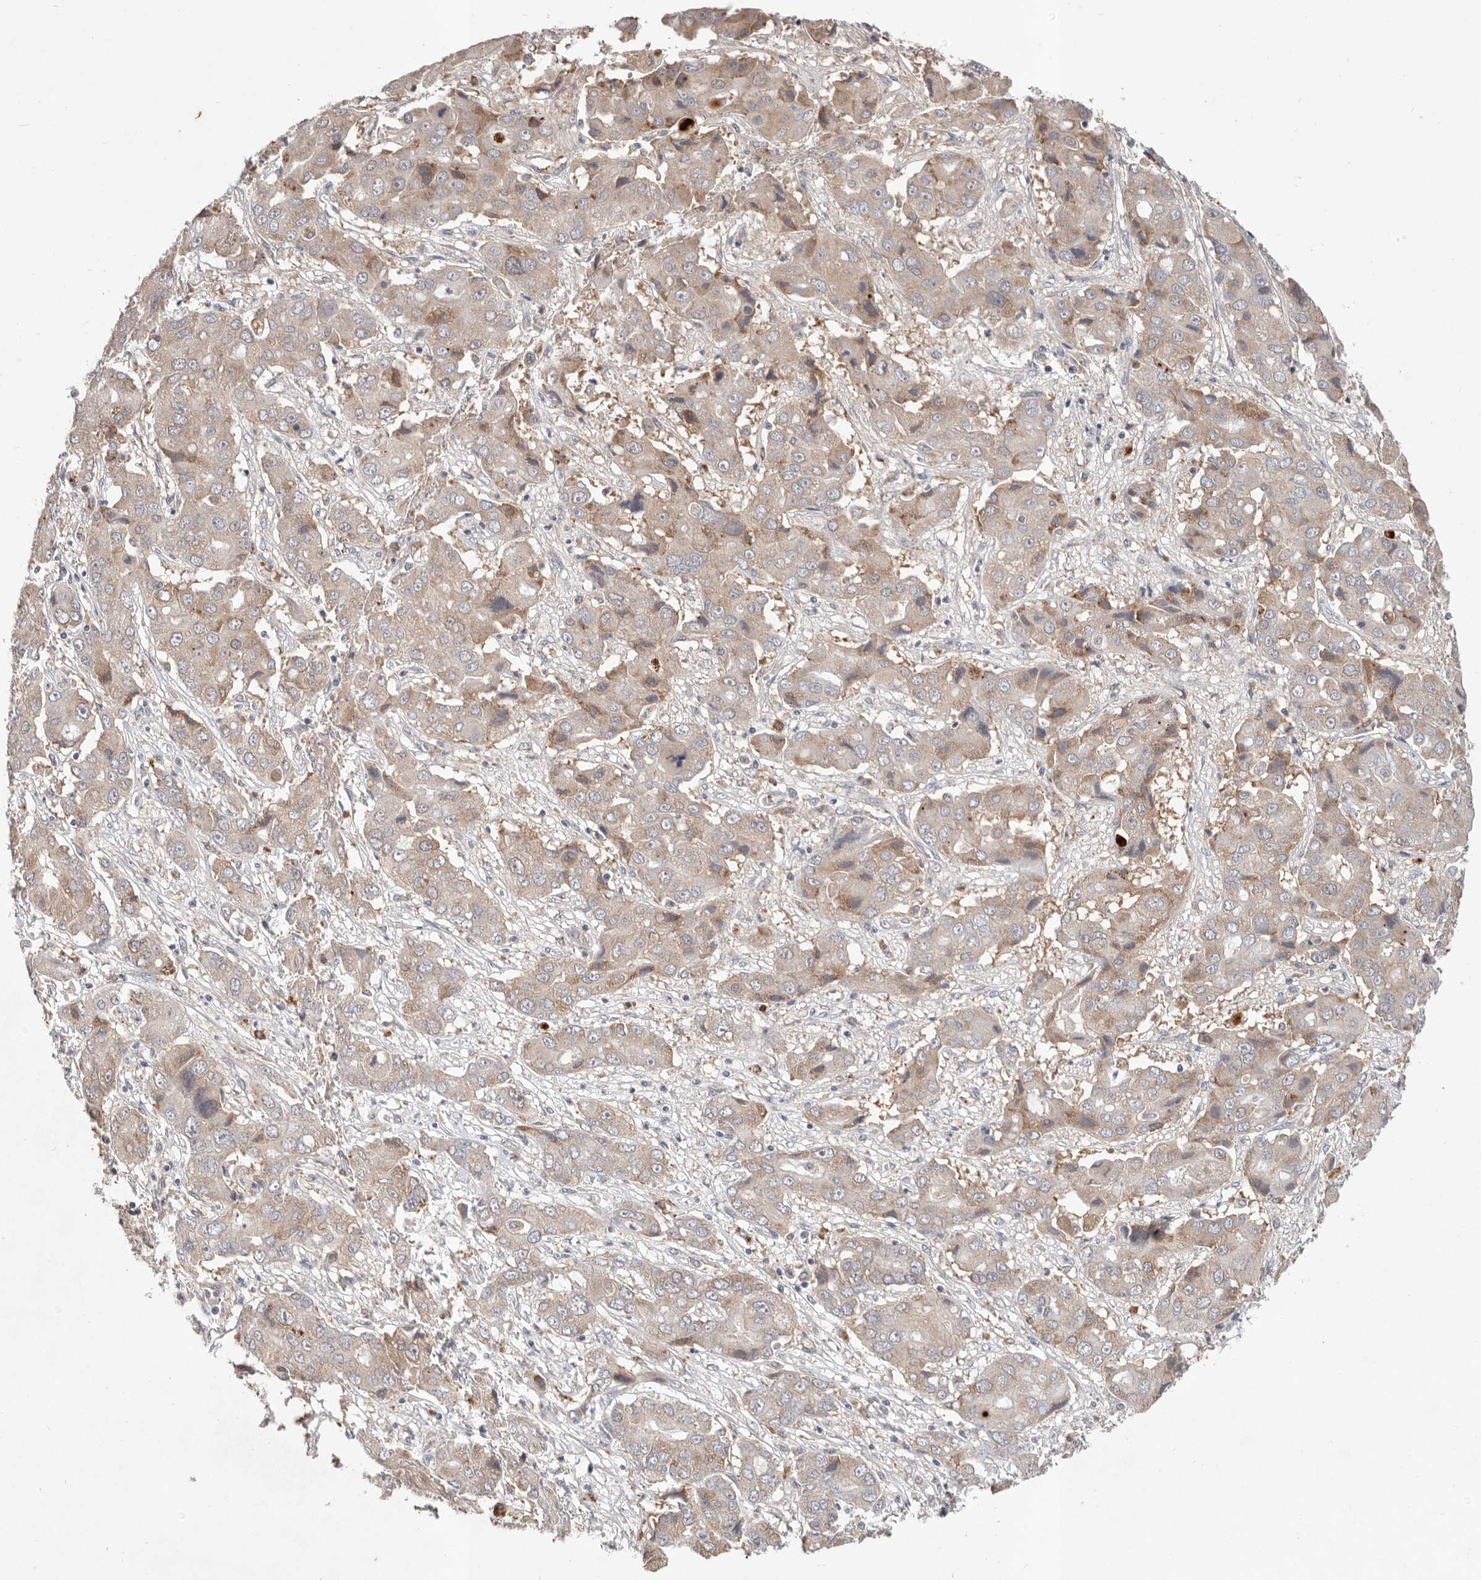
{"staining": {"intensity": "weak", "quantity": ">75%", "location": "cytoplasmic/membranous"}, "tissue": "liver cancer", "cell_type": "Tumor cells", "image_type": "cancer", "snomed": [{"axis": "morphology", "description": "Cholangiocarcinoma"}, {"axis": "topography", "description": "Liver"}], "caption": "This is a photomicrograph of IHC staining of liver cancer, which shows weak expression in the cytoplasmic/membranous of tumor cells.", "gene": "WDR77", "patient": {"sex": "male", "age": 67}}